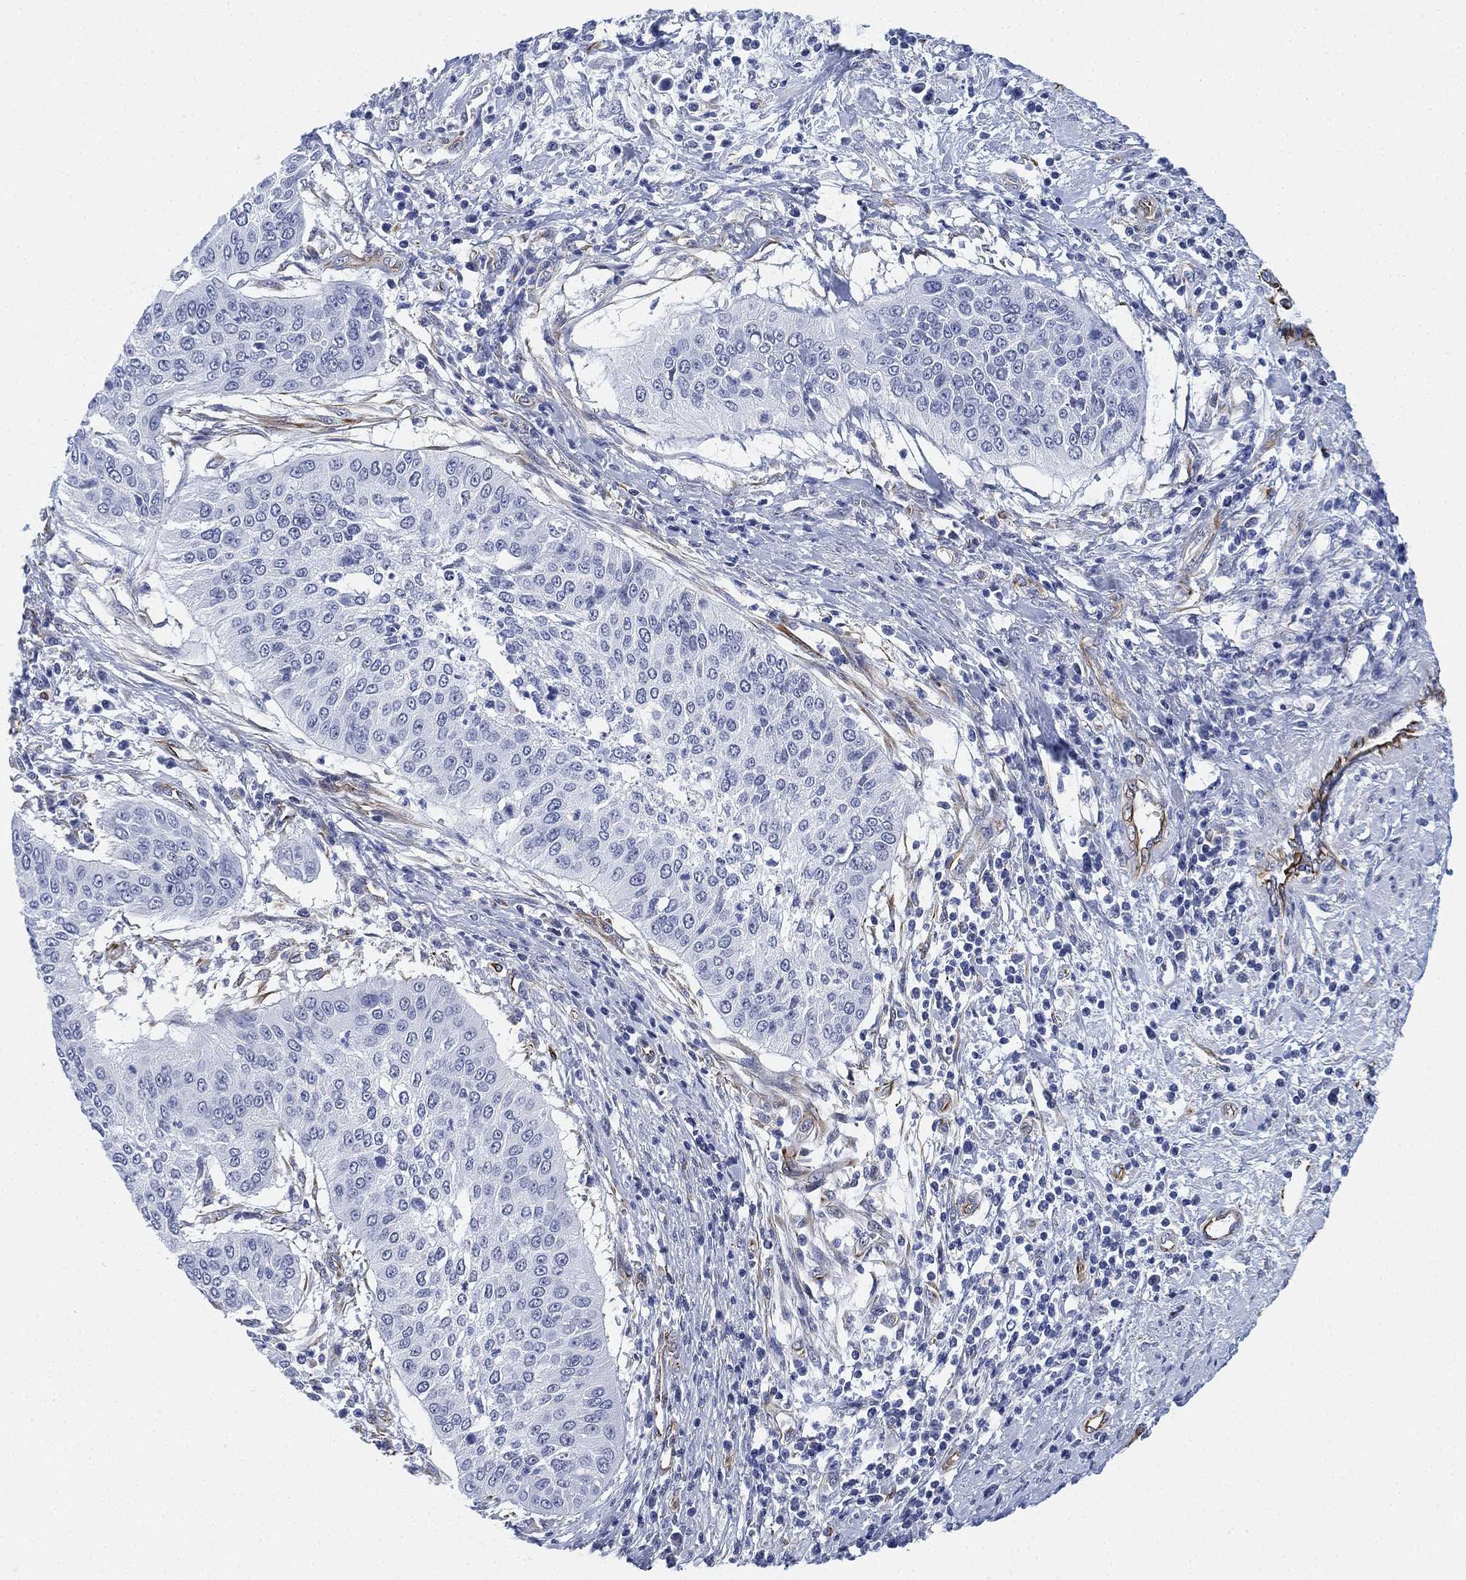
{"staining": {"intensity": "negative", "quantity": "none", "location": "none"}, "tissue": "cervical cancer", "cell_type": "Tumor cells", "image_type": "cancer", "snomed": [{"axis": "morphology", "description": "Normal tissue, NOS"}, {"axis": "morphology", "description": "Squamous cell carcinoma, NOS"}, {"axis": "topography", "description": "Cervix"}], "caption": "Human cervical cancer stained for a protein using immunohistochemistry (IHC) shows no positivity in tumor cells.", "gene": "PSKH2", "patient": {"sex": "female", "age": 39}}